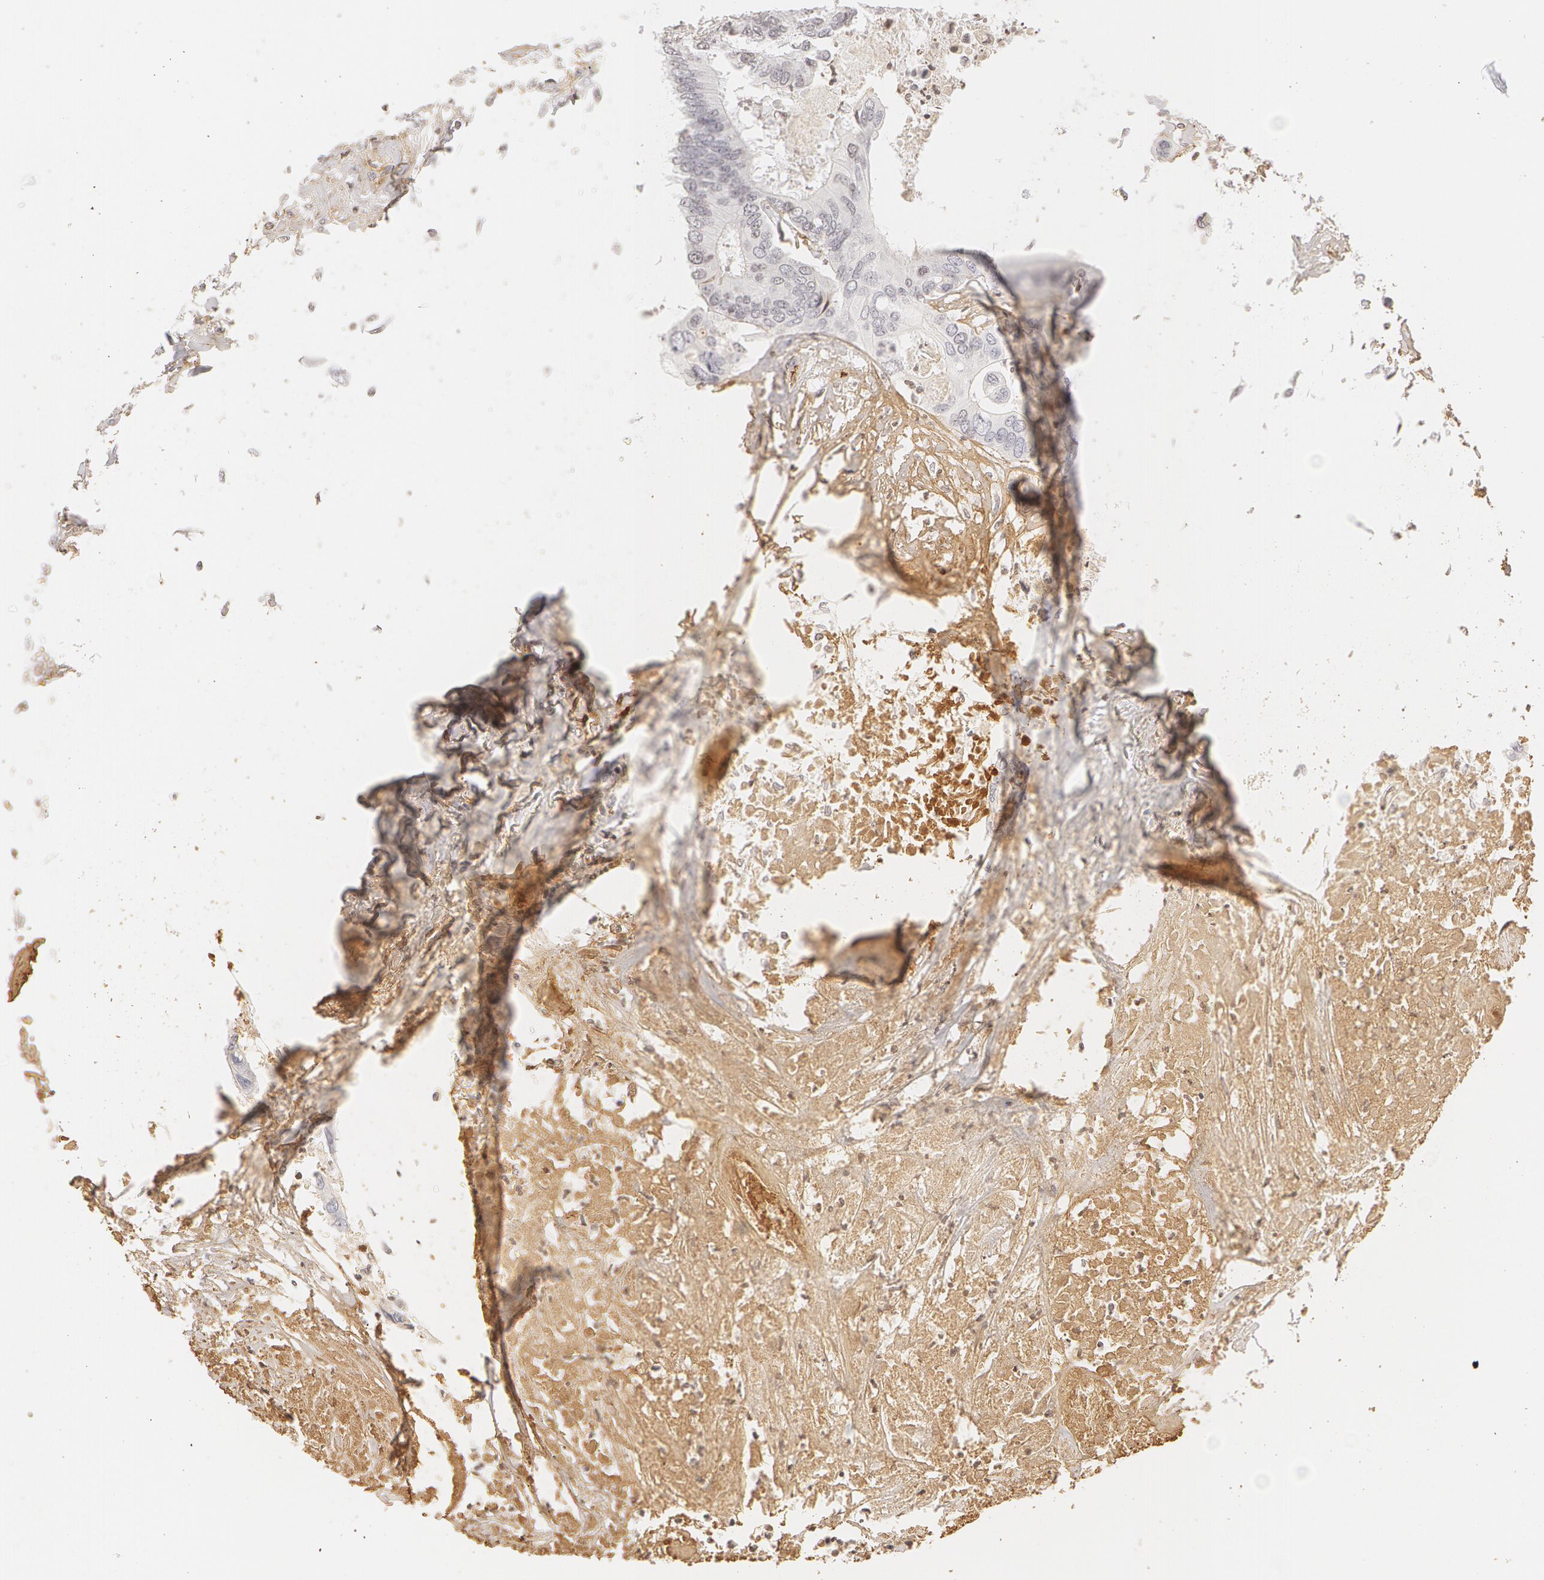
{"staining": {"intensity": "negative", "quantity": "none", "location": "none"}, "tissue": "colorectal cancer", "cell_type": "Tumor cells", "image_type": "cancer", "snomed": [{"axis": "morphology", "description": "Adenocarcinoma, NOS"}, {"axis": "topography", "description": "Rectum"}], "caption": "An image of human adenocarcinoma (colorectal) is negative for staining in tumor cells.", "gene": "VWF", "patient": {"sex": "male", "age": 55}}